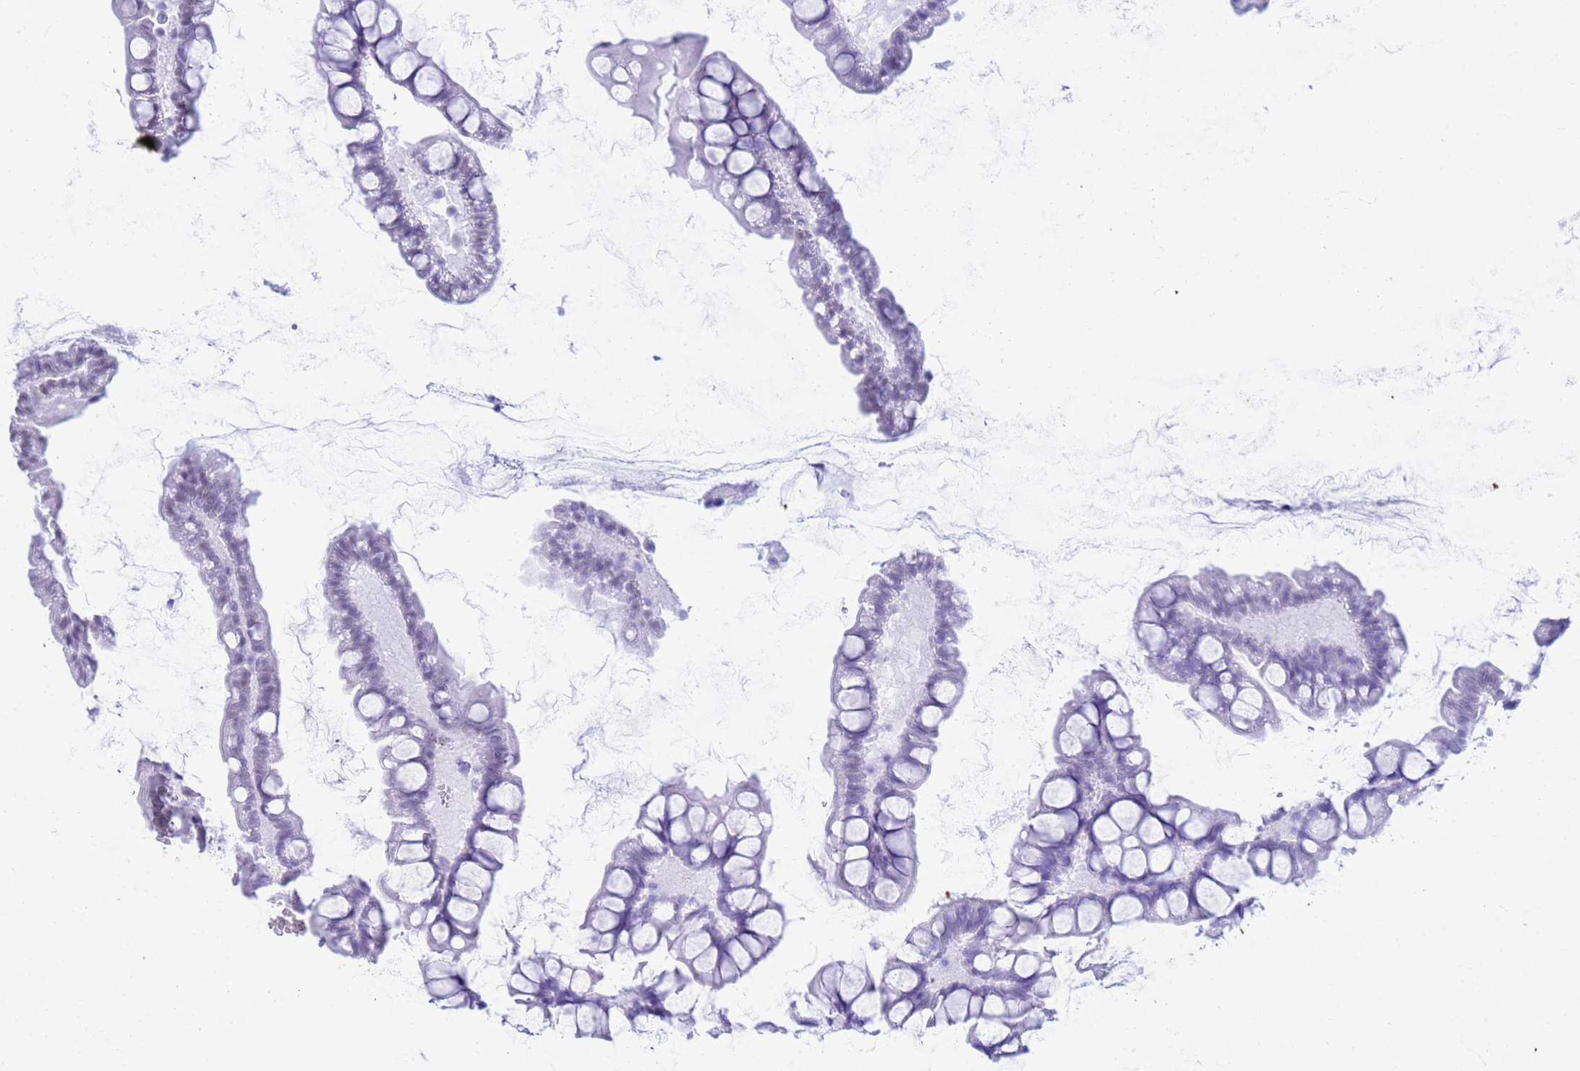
{"staining": {"intensity": "weak", "quantity": "25%-75%", "location": "nuclear"}, "tissue": "small intestine", "cell_type": "Glandular cells", "image_type": "normal", "snomed": [{"axis": "morphology", "description": "Normal tissue, NOS"}, {"axis": "topography", "description": "Small intestine"}], "caption": "Weak nuclear protein staining is appreciated in about 25%-75% of glandular cells in small intestine.", "gene": "FAM170B", "patient": {"sex": "male", "age": 70}}